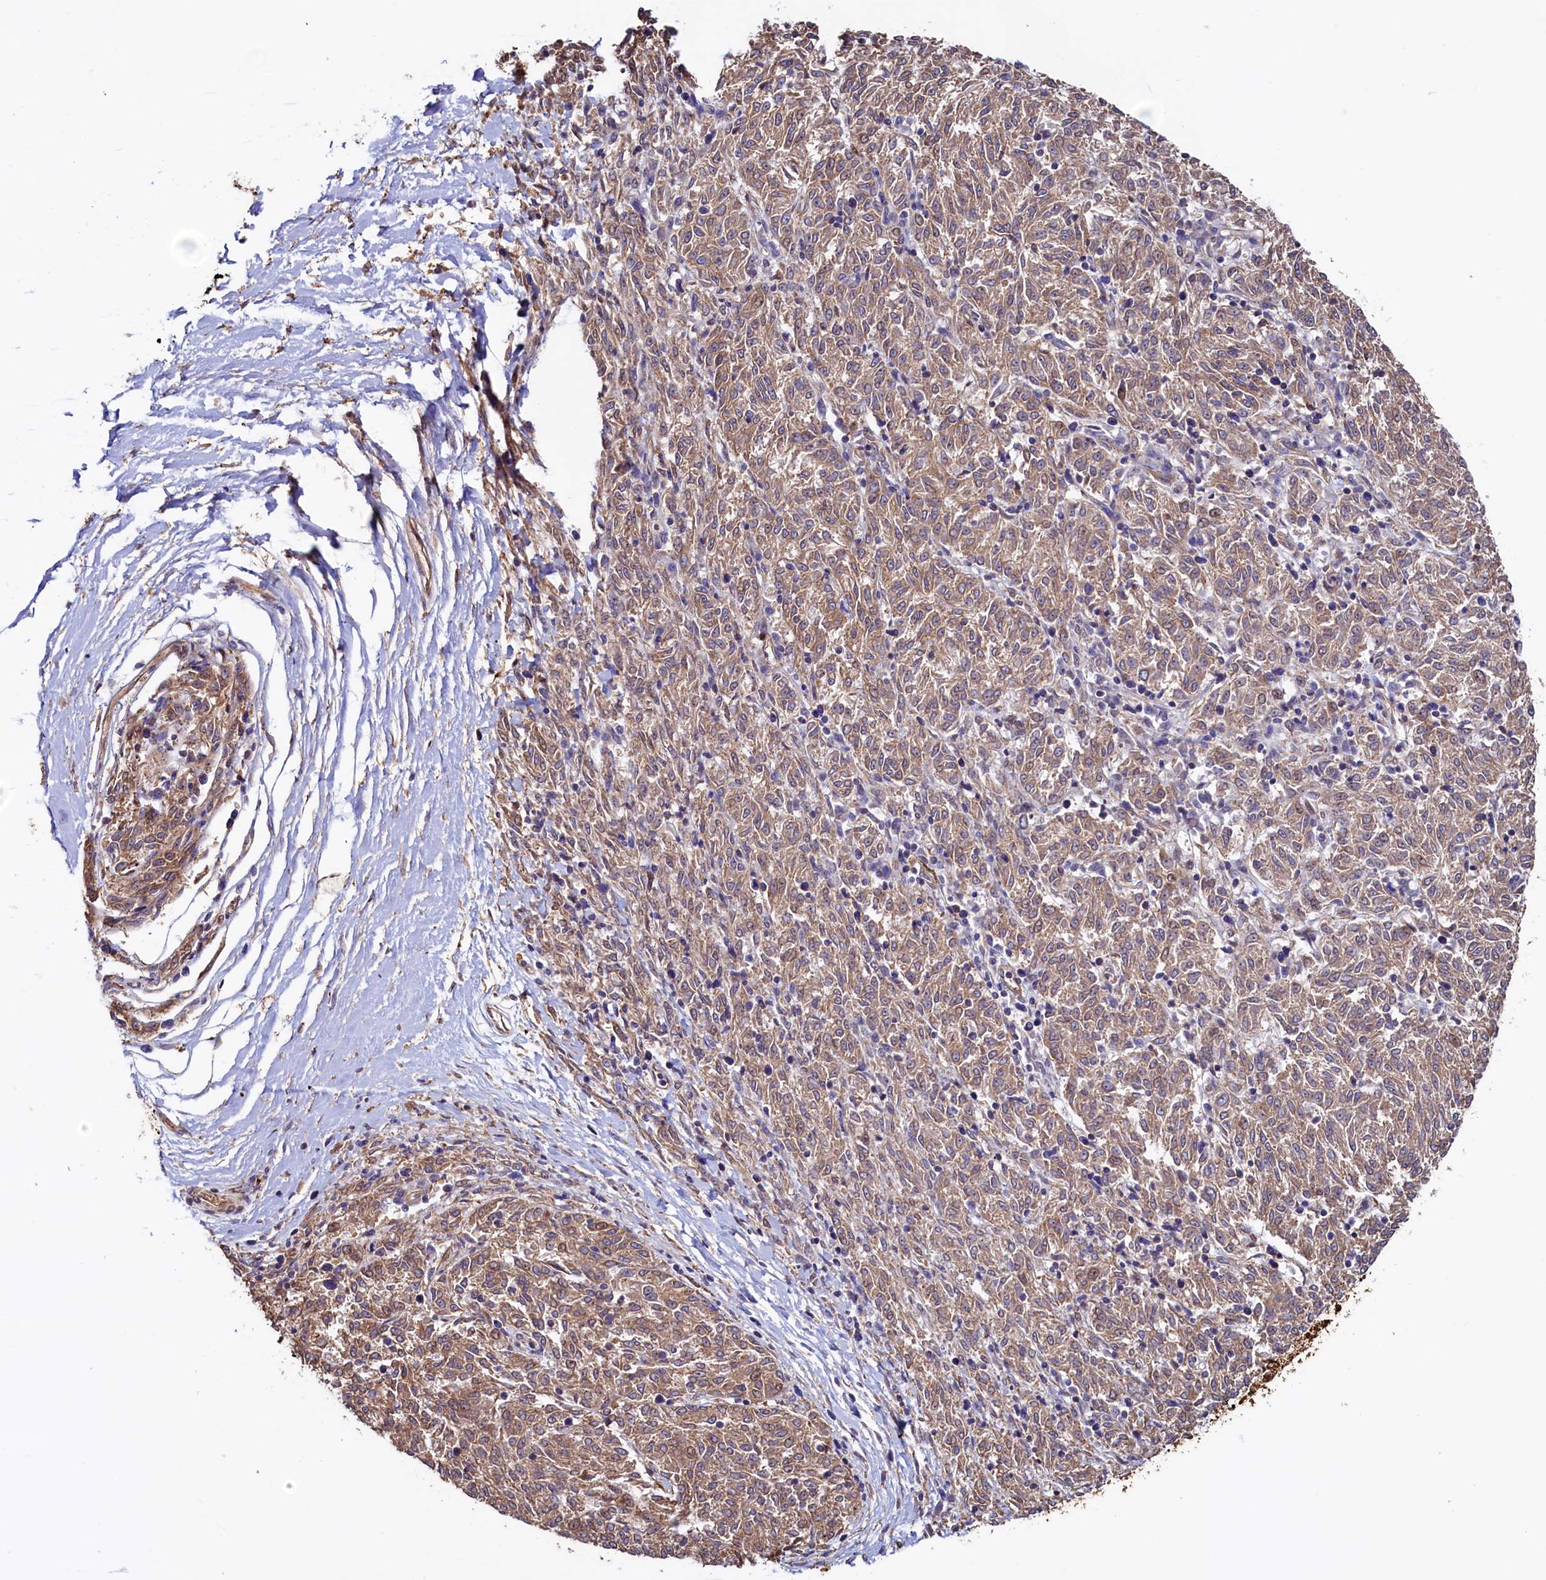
{"staining": {"intensity": "moderate", "quantity": ">75%", "location": "cytoplasmic/membranous"}, "tissue": "melanoma", "cell_type": "Tumor cells", "image_type": "cancer", "snomed": [{"axis": "morphology", "description": "Malignant melanoma, NOS"}, {"axis": "topography", "description": "Skin"}], "caption": "Immunohistochemistry histopathology image of human melanoma stained for a protein (brown), which displays medium levels of moderate cytoplasmic/membranous staining in about >75% of tumor cells.", "gene": "ATXN2L", "patient": {"sex": "female", "age": 72}}